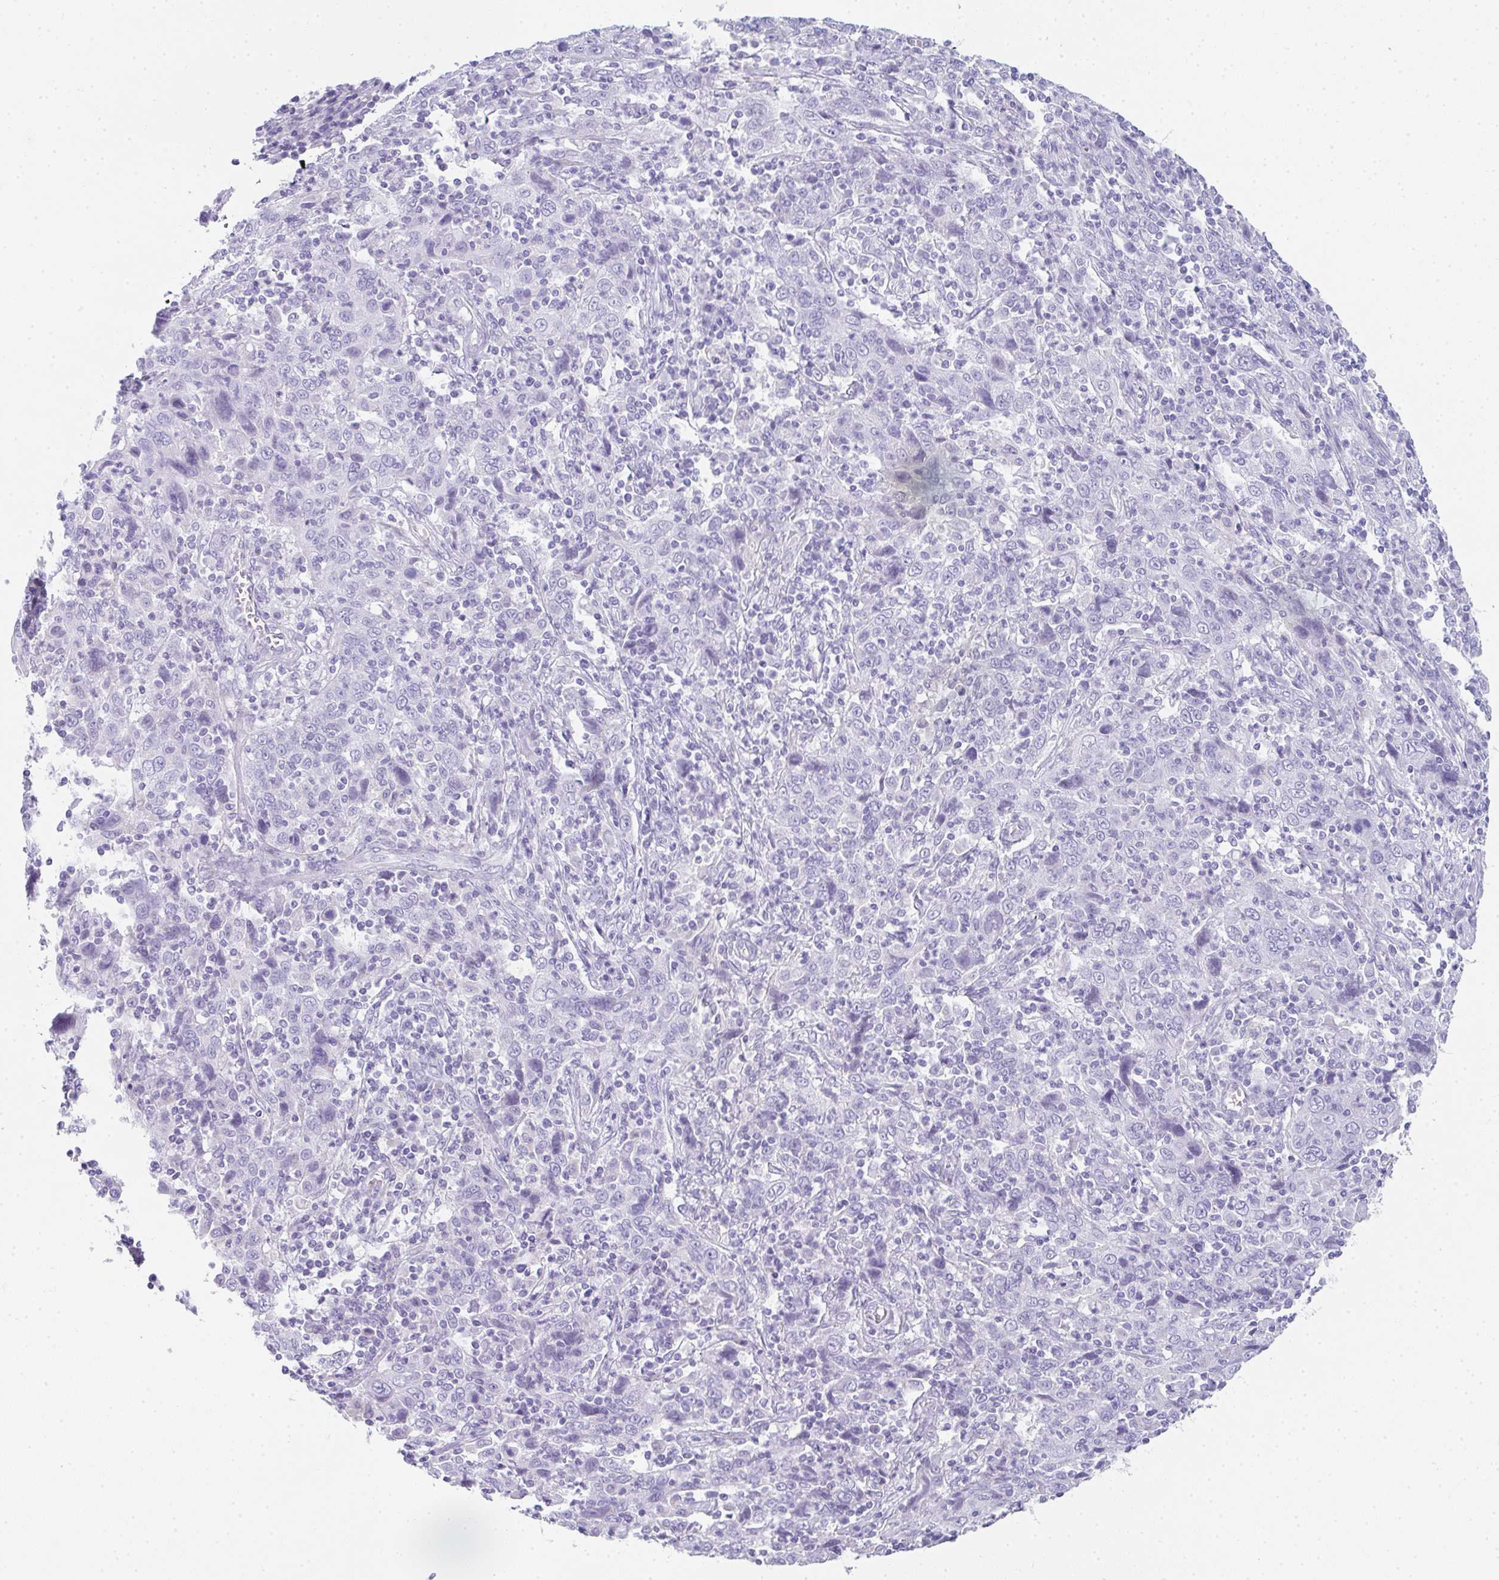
{"staining": {"intensity": "negative", "quantity": "none", "location": "none"}, "tissue": "cervical cancer", "cell_type": "Tumor cells", "image_type": "cancer", "snomed": [{"axis": "morphology", "description": "Squamous cell carcinoma, NOS"}, {"axis": "topography", "description": "Cervix"}], "caption": "An immunohistochemistry histopathology image of squamous cell carcinoma (cervical) is shown. There is no staining in tumor cells of squamous cell carcinoma (cervical).", "gene": "RLF", "patient": {"sex": "female", "age": 46}}